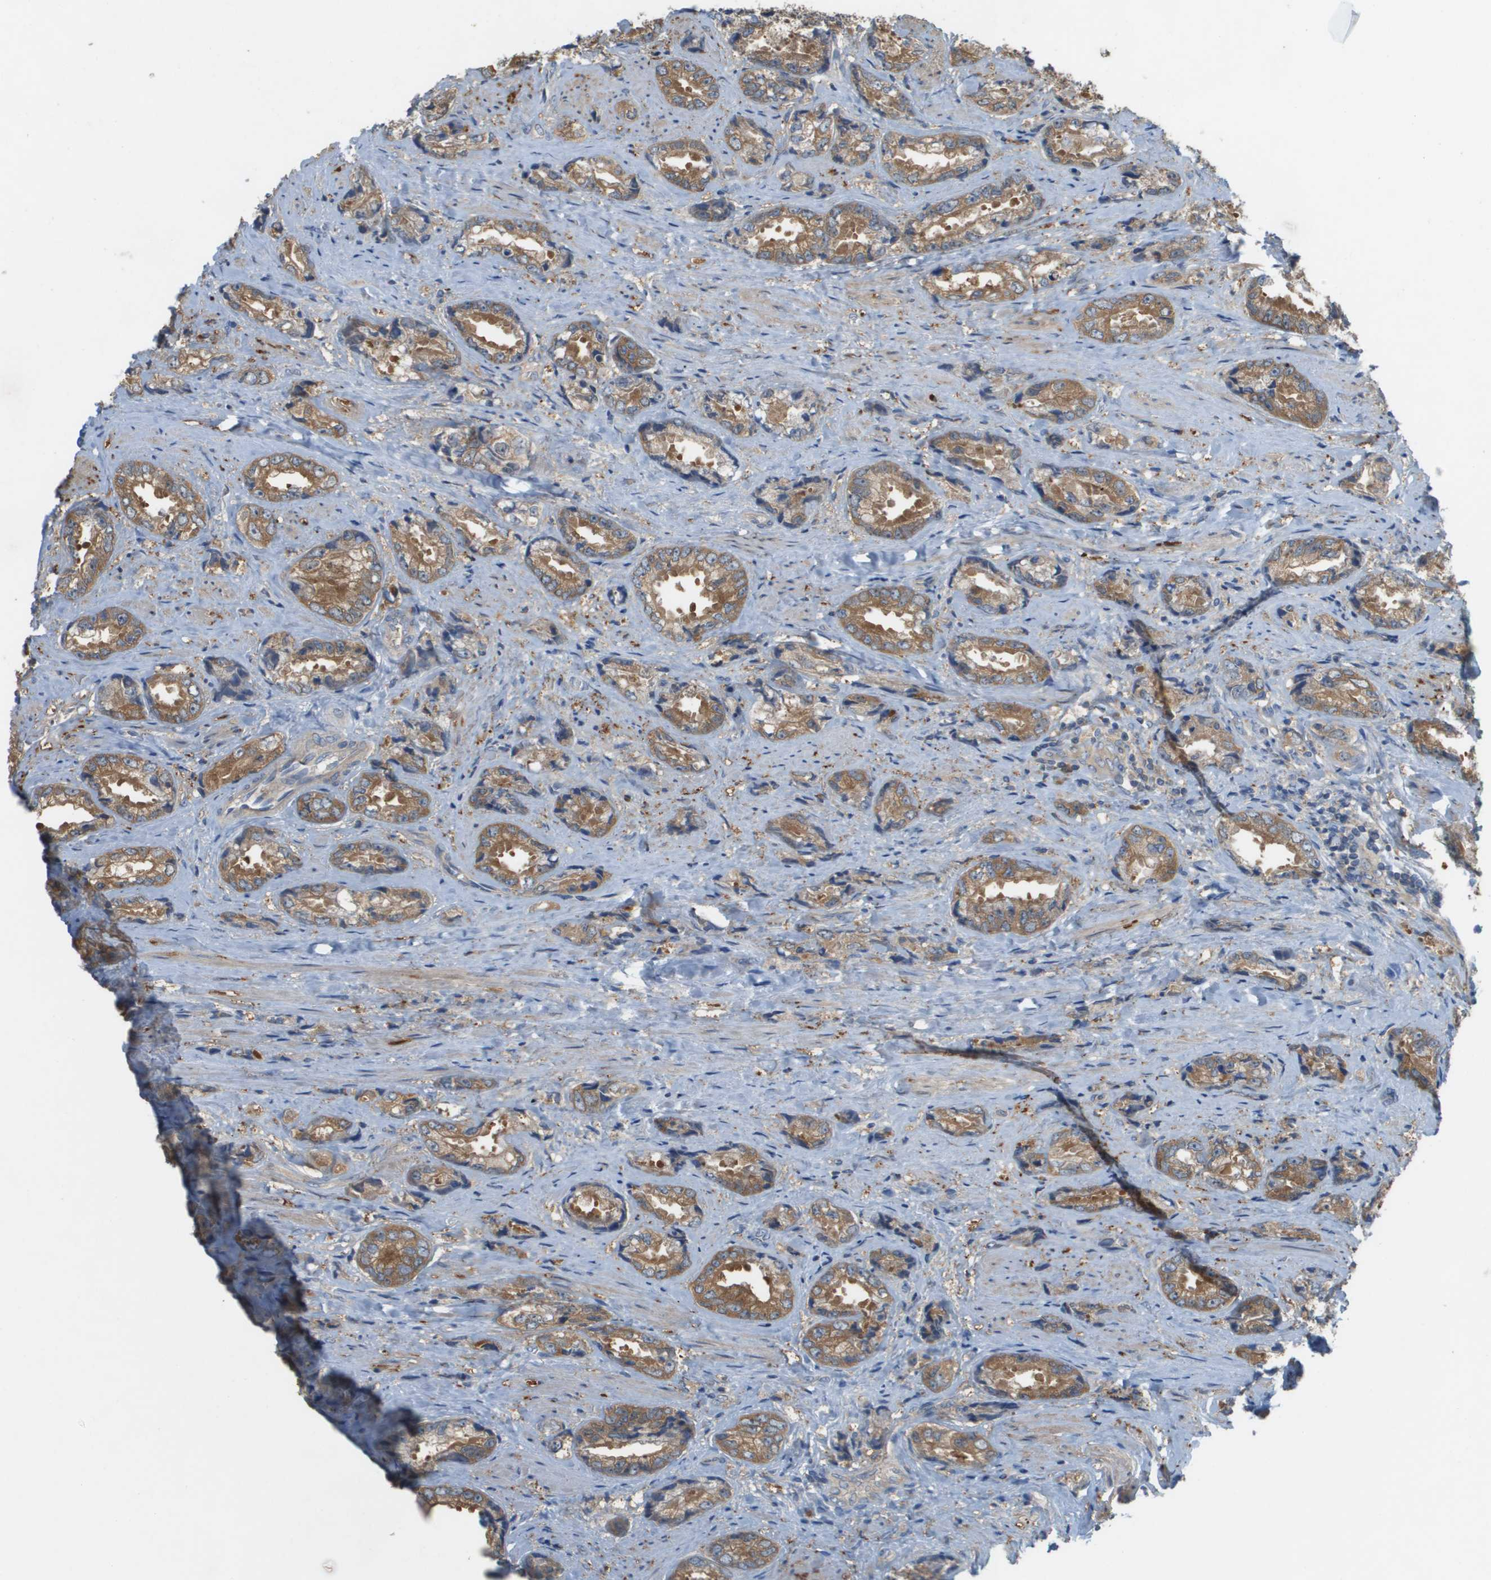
{"staining": {"intensity": "moderate", "quantity": ">75%", "location": "cytoplasmic/membranous"}, "tissue": "prostate cancer", "cell_type": "Tumor cells", "image_type": "cancer", "snomed": [{"axis": "morphology", "description": "Adenocarcinoma, High grade"}, {"axis": "topography", "description": "Prostate"}], "caption": "IHC of human prostate cancer (high-grade adenocarcinoma) reveals medium levels of moderate cytoplasmic/membranous expression in about >75% of tumor cells.", "gene": "UBA5", "patient": {"sex": "male", "age": 61}}